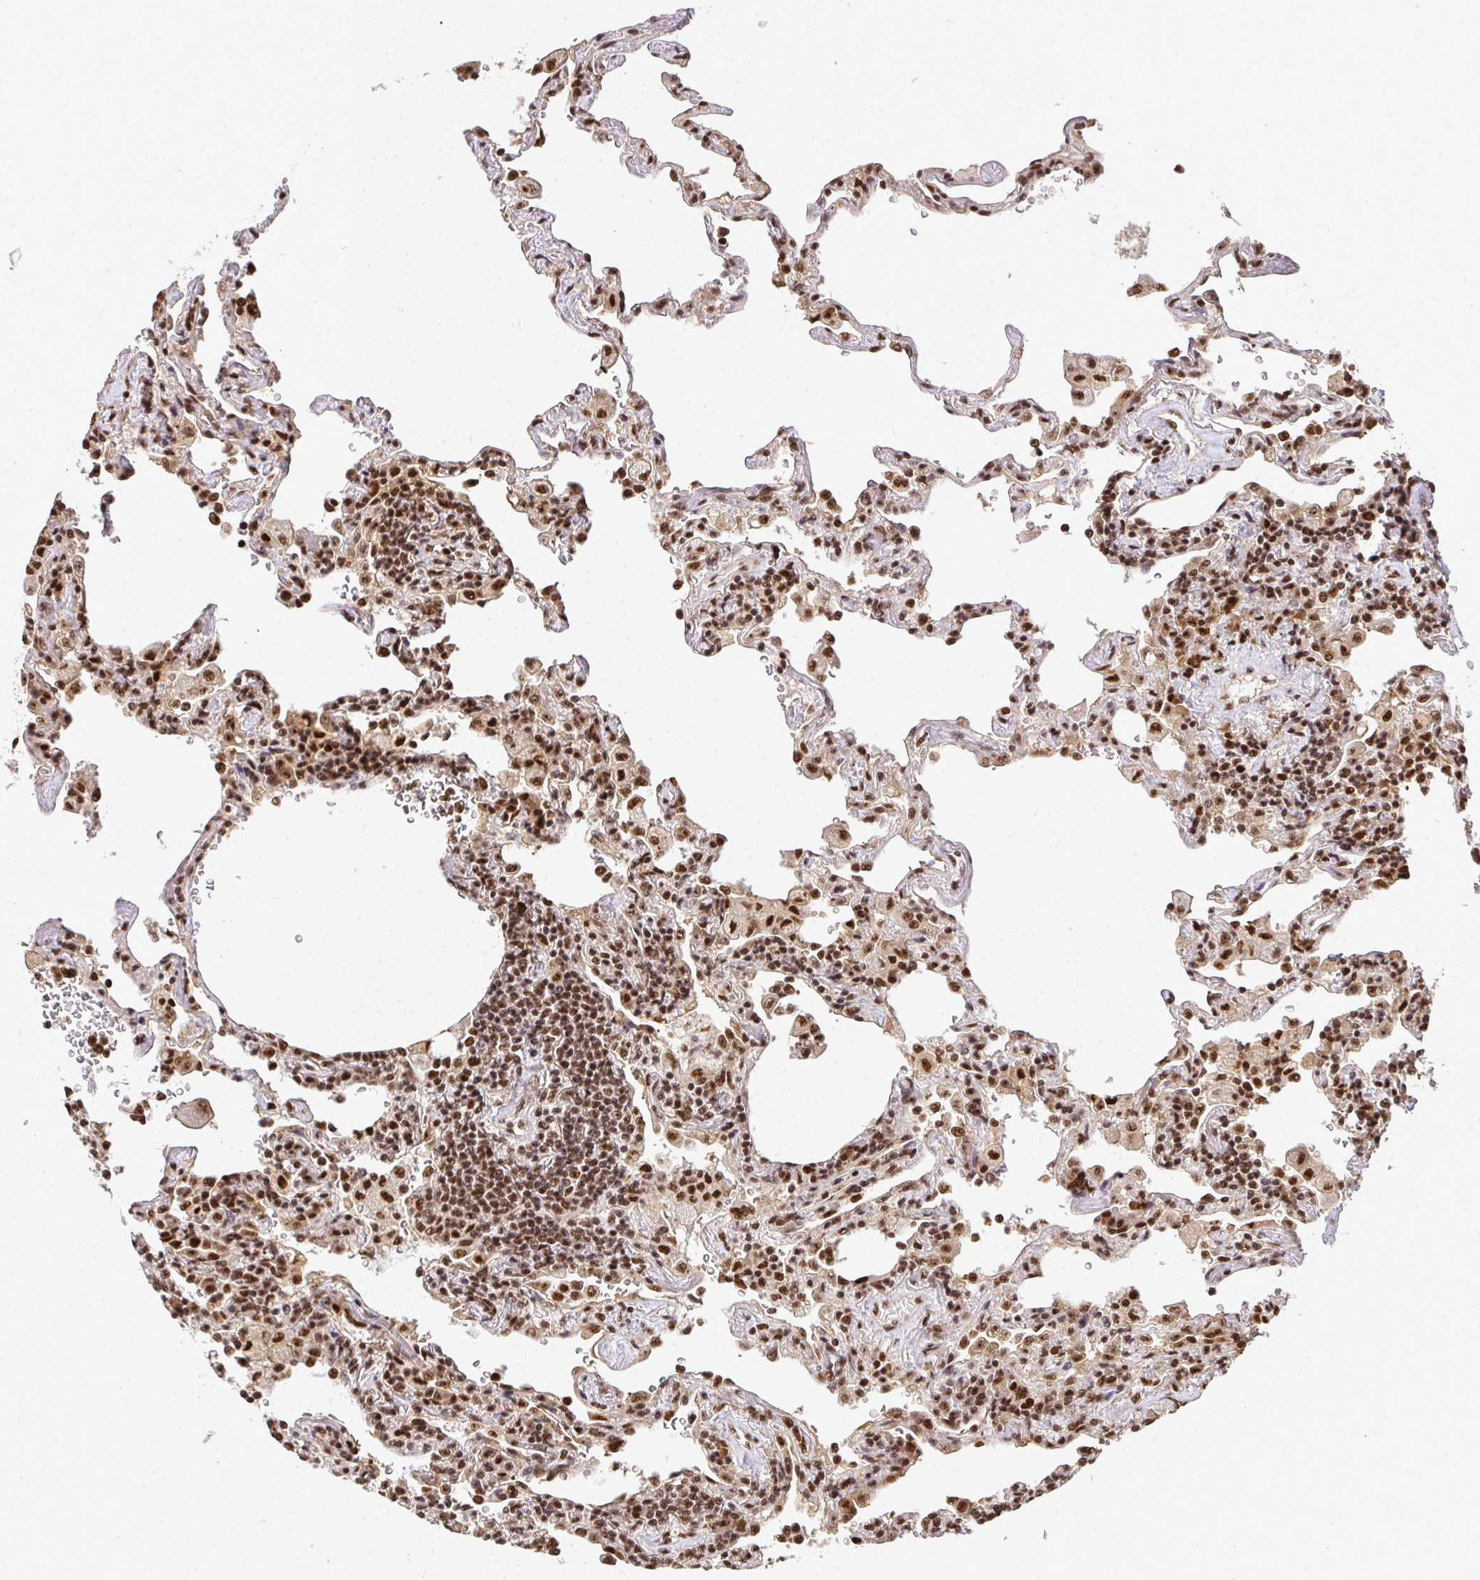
{"staining": {"intensity": "moderate", "quantity": ">75%", "location": "nuclear"}, "tissue": "lymphoma", "cell_type": "Tumor cells", "image_type": "cancer", "snomed": [{"axis": "morphology", "description": "Malignant lymphoma, non-Hodgkin's type, Low grade"}, {"axis": "topography", "description": "Lung"}], "caption": "Immunohistochemical staining of human malignant lymphoma, non-Hodgkin's type (low-grade) shows medium levels of moderate nuclear protein expression in about >75% of tumor cells.", "gene": "U2AF1", "patient": {"sex": "female", "age": 71}}